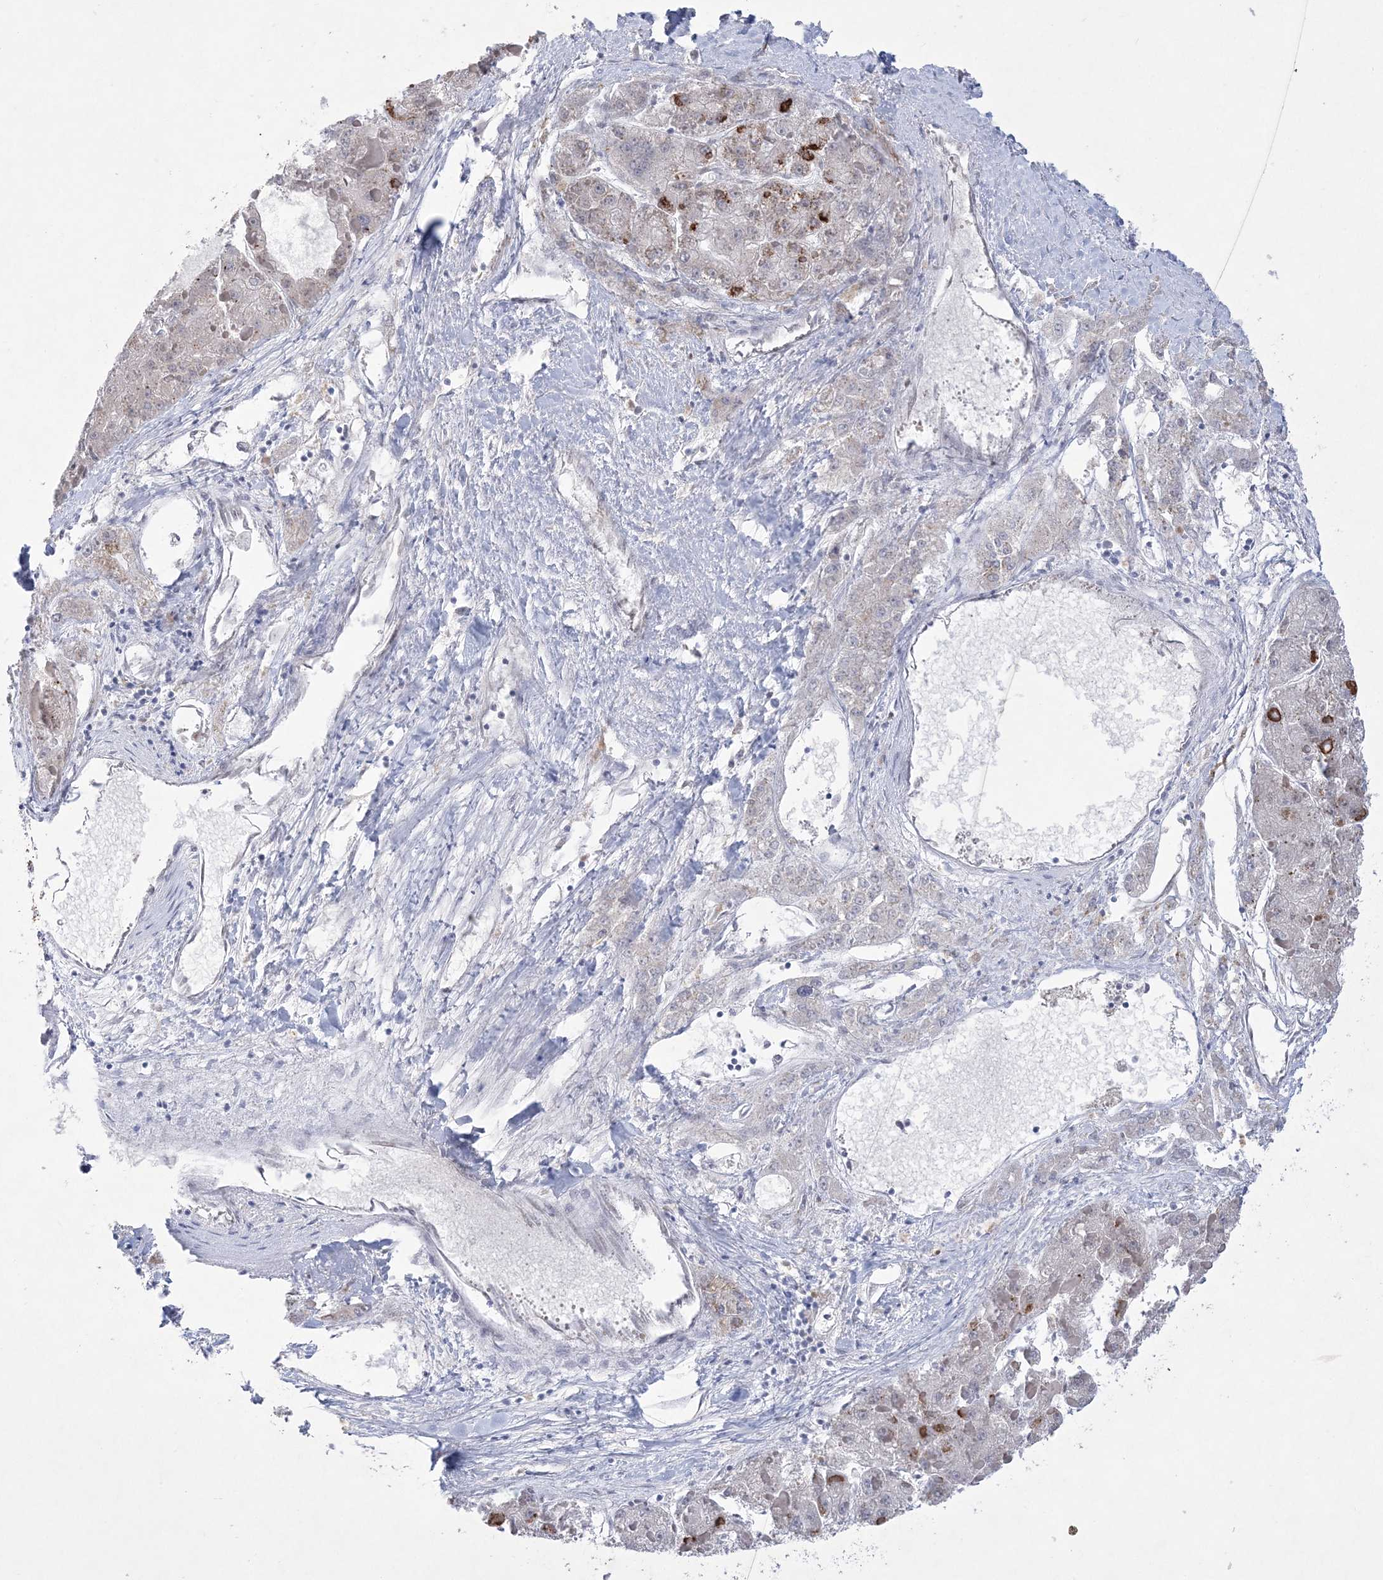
{"staining": {"intensity": "moderate", "quantity": "<25%", "location": "cytoplasmic/membranous"}, "tissue": "liver cancer", "cell_type": "Tumor cells", "image_type": "cancer", "snomed": [{"axis": "morphology", "description": "Carcinoma, Hepatocellular, NOS"}, {"axis": "topography", "description": "Liver"}], "caption": "This image exhibits immunohistochemistry (IHC) staining of liver cancer (hepatocellular carcinoma), with low moderate cytoplasmic/membranous positivity in about <25% of tumor cells.", "gene": "WDR27", "patient": {"sex": "female", "age": 73}}